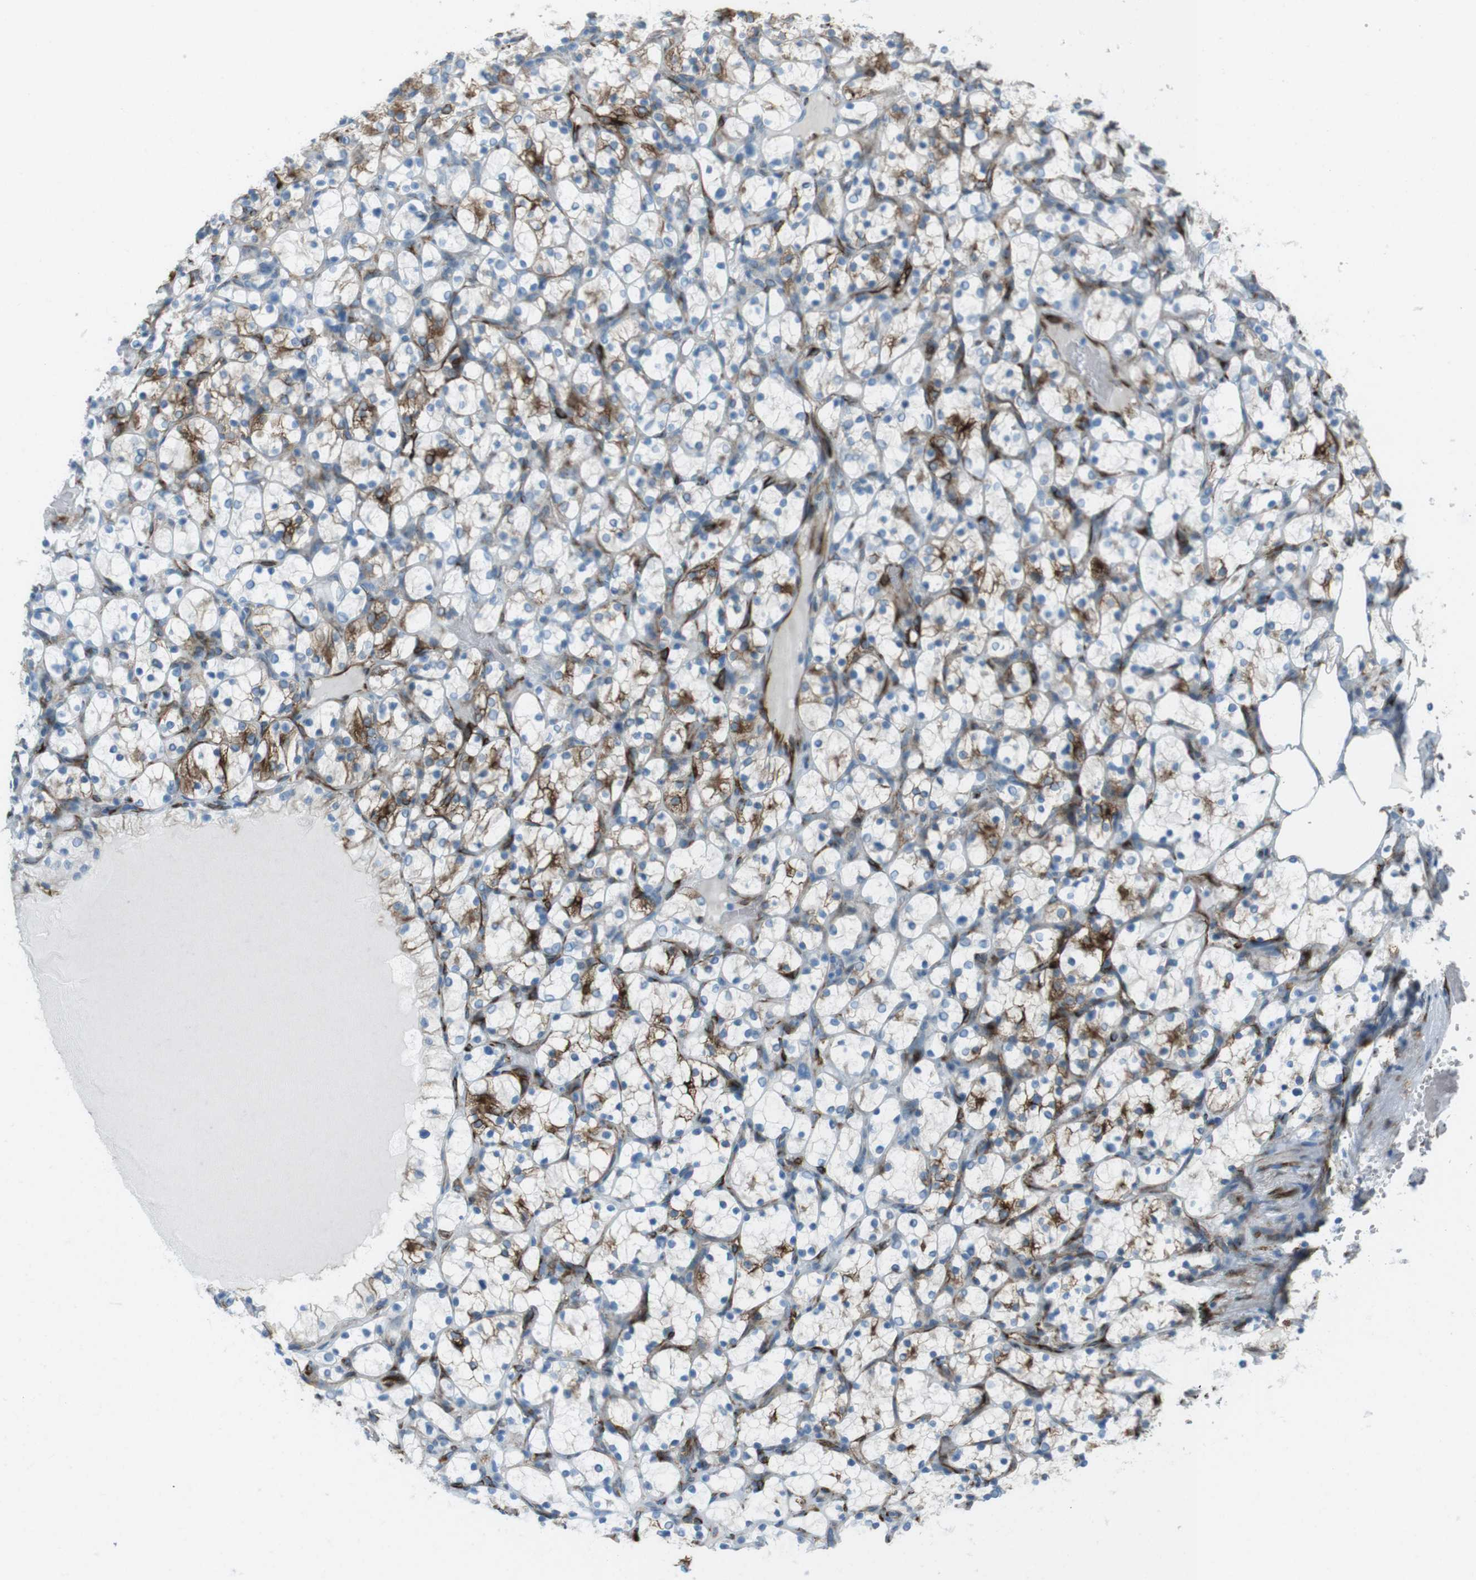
{"staining": {"intensity": "moderate", "quantity": "<25%", "location": "cytoplasmic/membranous"}, "tissue": "renal cancer", "cell_type": "Tumor cells", "image_type": "cancer", "snomed": [{"axis": "morphology", "description": "Adenocarcinoma, NOS"}, {"axis": "topography", "description": "Kidney"}], "caption": "DAB (3,3'-diaminobenzidine) immunohistochemical staining of renal cancer (adenocarcinoma) displays moderate cytoplasmic/membranous protein expression in about <25% of tumor cells.", "gene": "TUBB2A", "patient": {"sex": "female", "age": 69}}